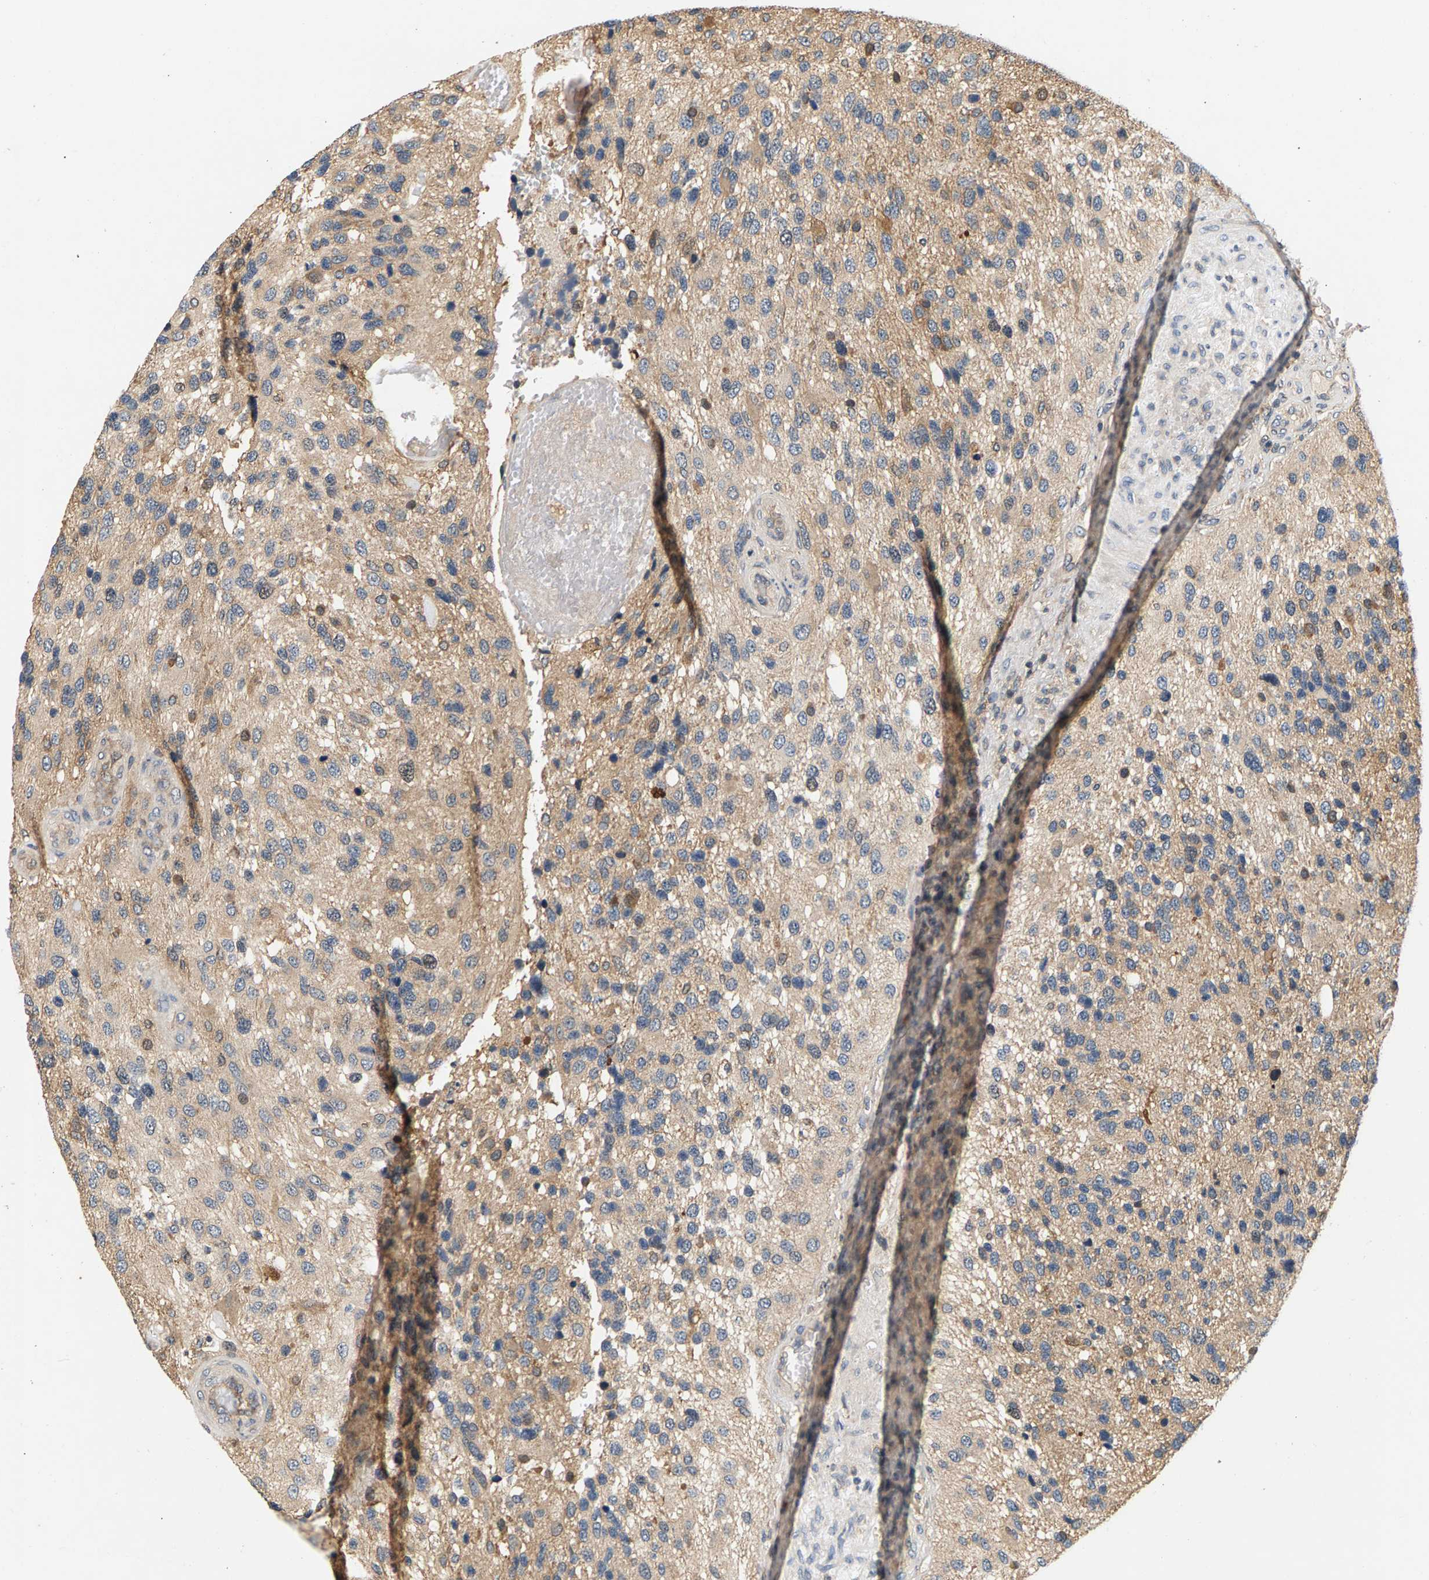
{"staining": {"intensity": "weak", "quantity": "<25%", "location": "cytoplasmic/membranous"}, "tissue": "glioma", "cell_type": "Tumor cells", "image_type": "cancer", "snomed": [{"axis": "morphology", "description": "Glioma, malignant, High grade"}, {"axis": "topography", "description": "Brain"}], "caption": "Human glioma stained for a protein using immunohistochemistry (IHC) demonstrates no staining in tumor cells.", "gene": "FAM78A", "patient": {"sex": "female", "age": 58}}